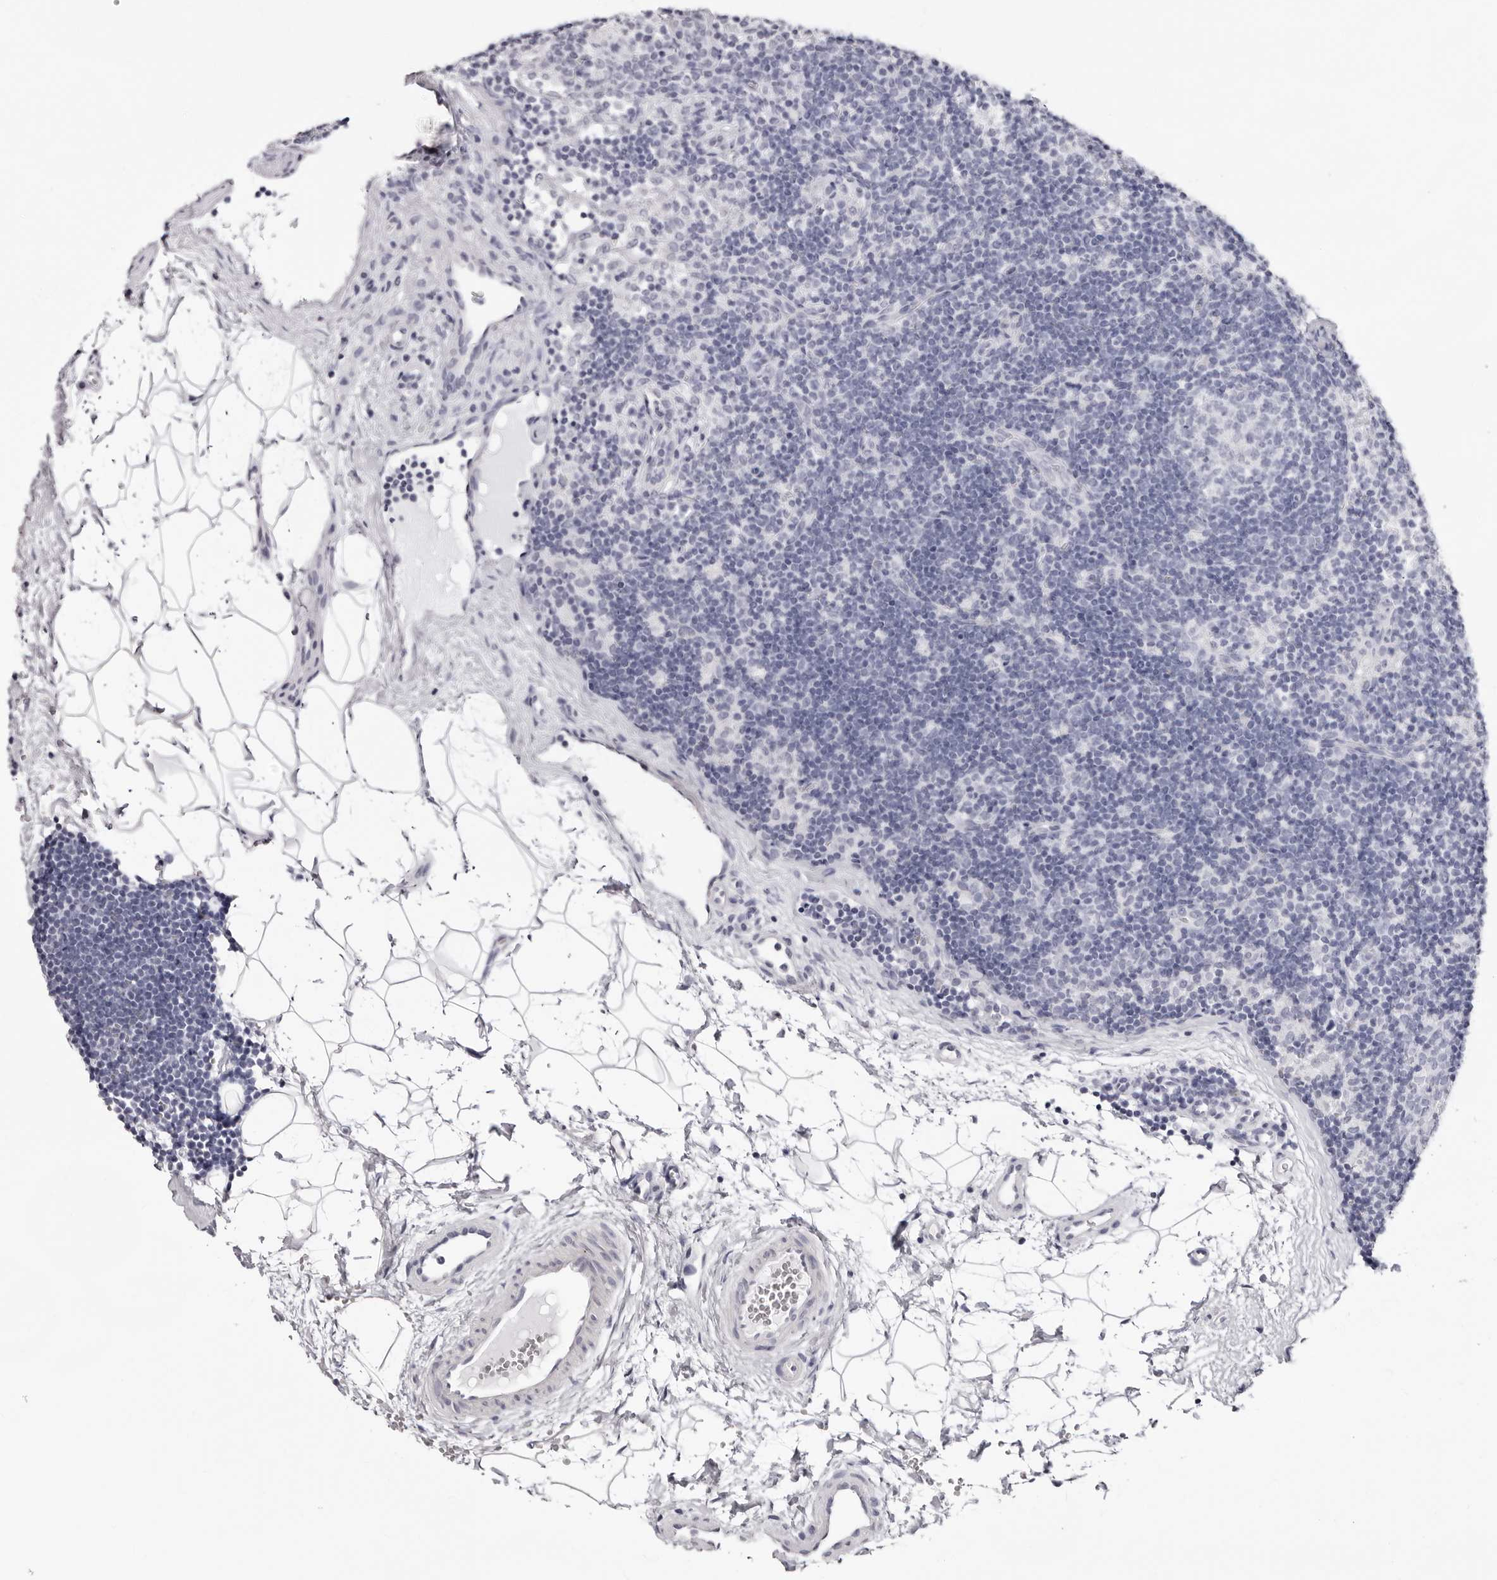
{"staining": {"intensity": "negative", "quantity": "none", "location": "none"}, "tissue": "lymph node", "cell_type": "Germinal center cells", "image_type": "normal", "snomed": [{"axis": "morphology", "description": "Normal tissue, NOS"}, {"axis": "topography", "description": "Lymph node"}], "caption": "DAB (3,3'-diaminobenzidine) immunohistochemical staining of unremarkable lymph node demonstrates no significant expression in germinal center cells.", "gene": "INSL3", "patient": {"sex": "female", "age": 22}}